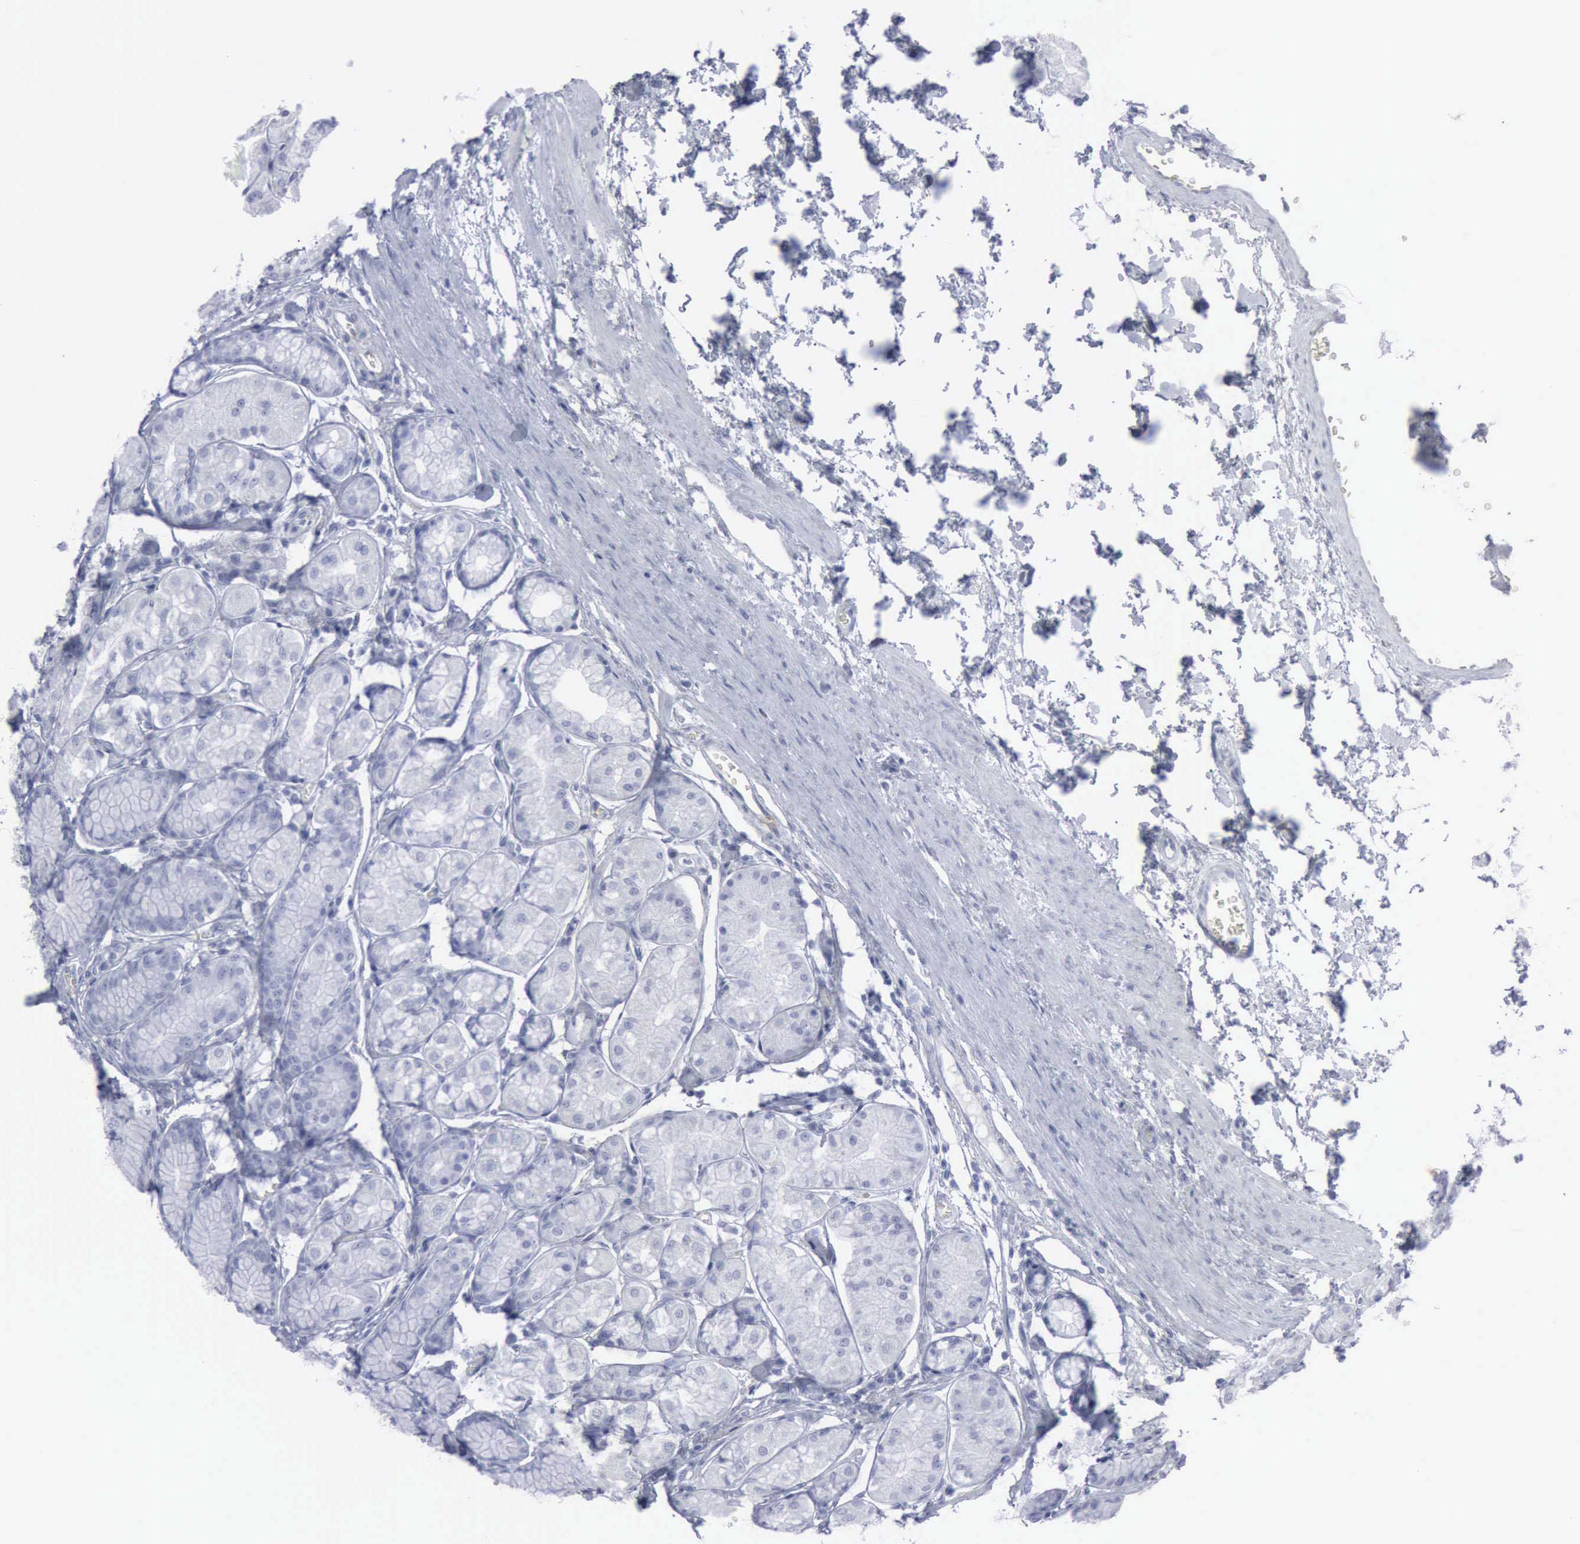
{"staining": {"intensity": "negative", "quantity": "none", "location": "none"}, "tissue": "stomach", "cell_type": "Glandular cells", "image_type": "normal", "snomed": [{"axis": "morphology", "description": "Normal tissue, NOS"}, {"axis": "topography", "description": "Stomach"}, {"axis": "topography", "description": "Stomach, lower"}], "caption": "There is no significant staining in glandular cells of stomach. The staining is performed using DAB (3,3'-diaminobenzidine) brown chromogen with nuclei counter-stained in using hematoxylin.", "gene": "VCAM1", "patient": {"sex": "male", "age": 76}}